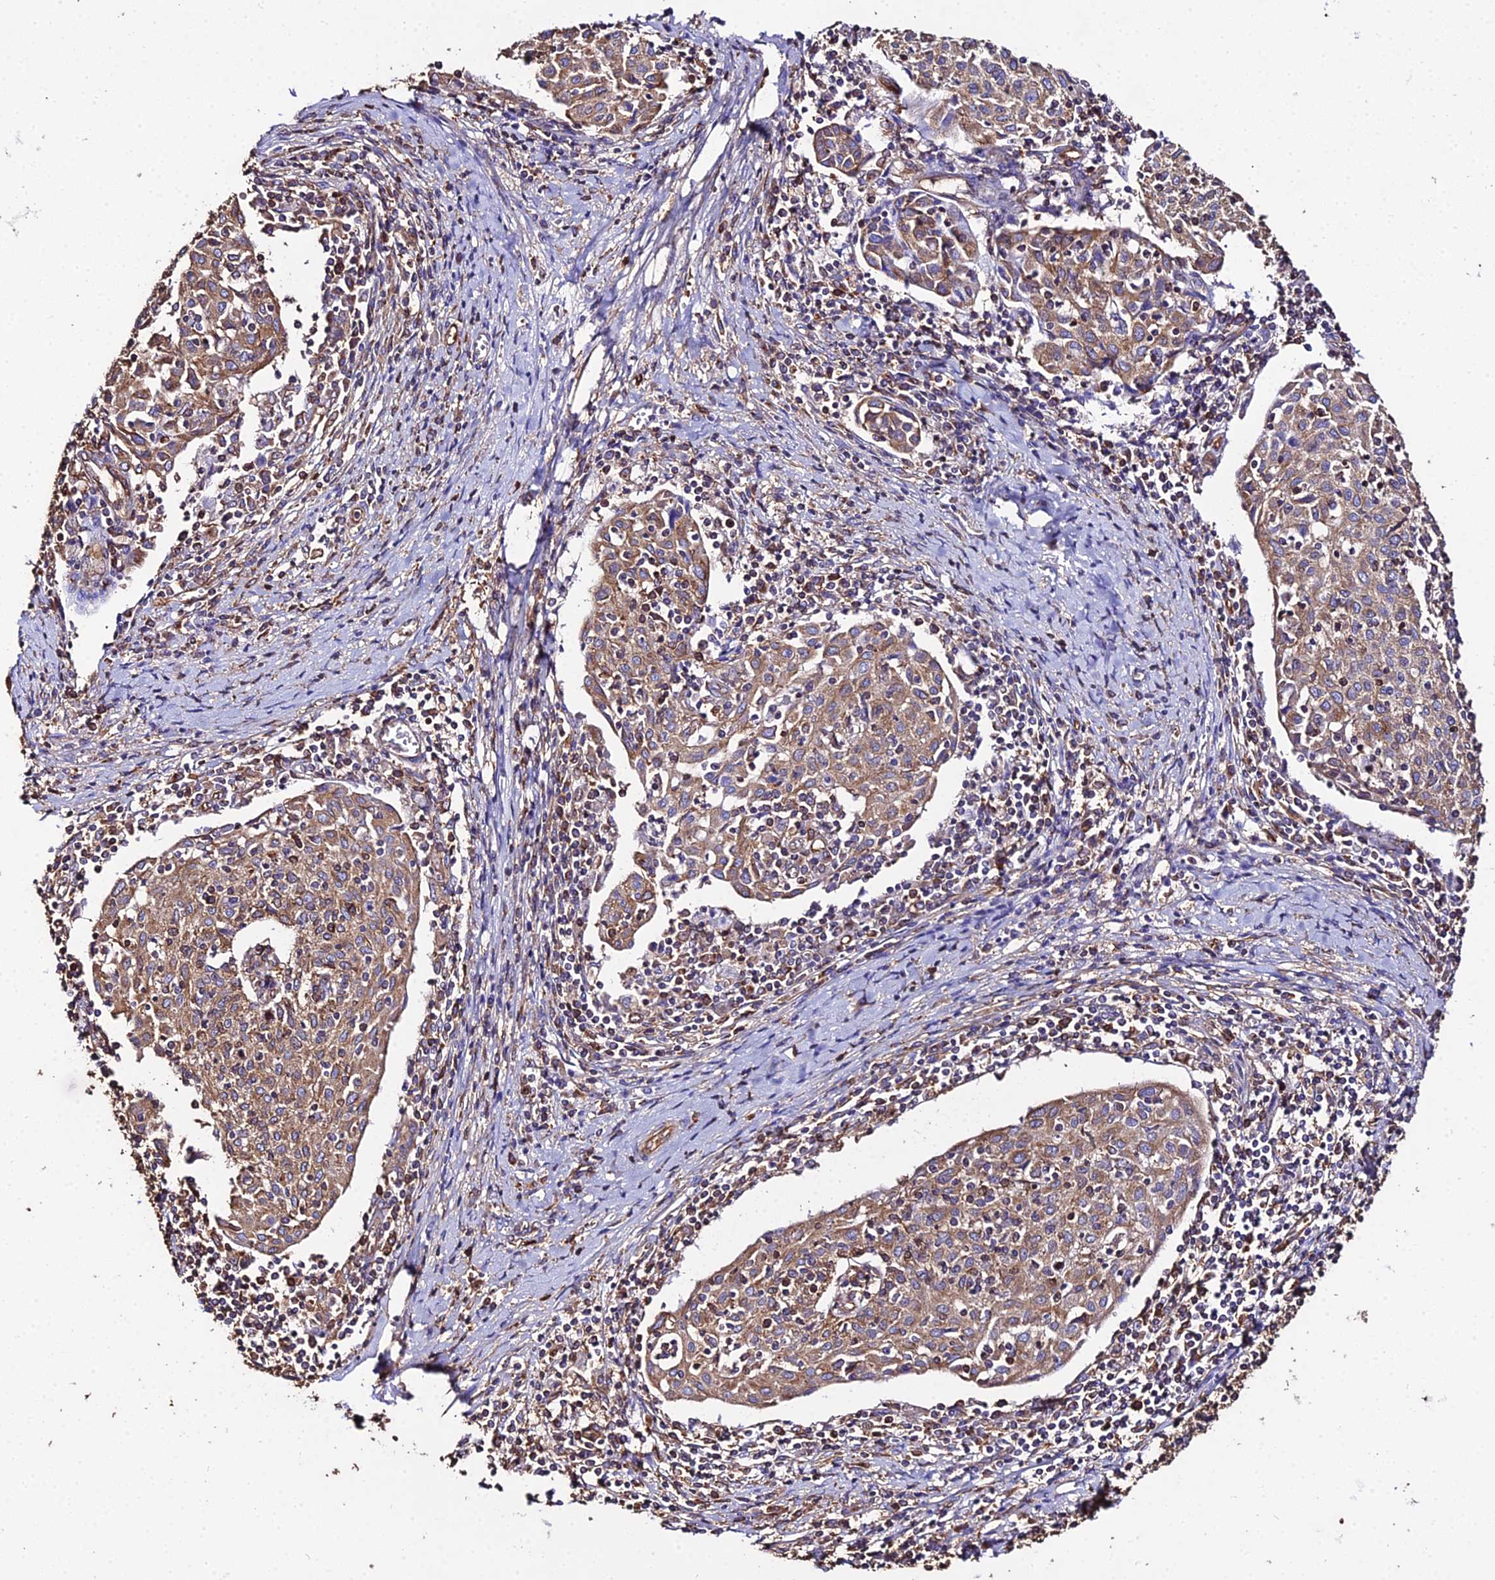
{"staining": {"intensity": "moderate", "quantity": ">75%", "location": "cytoplasmic/membranous"}, "tissue": "cervical cancer", "cell_type": "Tumor cells", "image_type": "cancer", "snomed": [{"axis": "morphology", "description": "Squamous cell carcinoma, NOS"}, {"axis": "topography", "description": "Cervix"}], "caption": "Protein staining exhibits moderate cytoplasmic/membranous staining in about >75% of tumor cells in cervical cancer (squamous cell carcinoma).", "gene": "TUBA3D", "patient": {"sex": "female", "age": 52}}